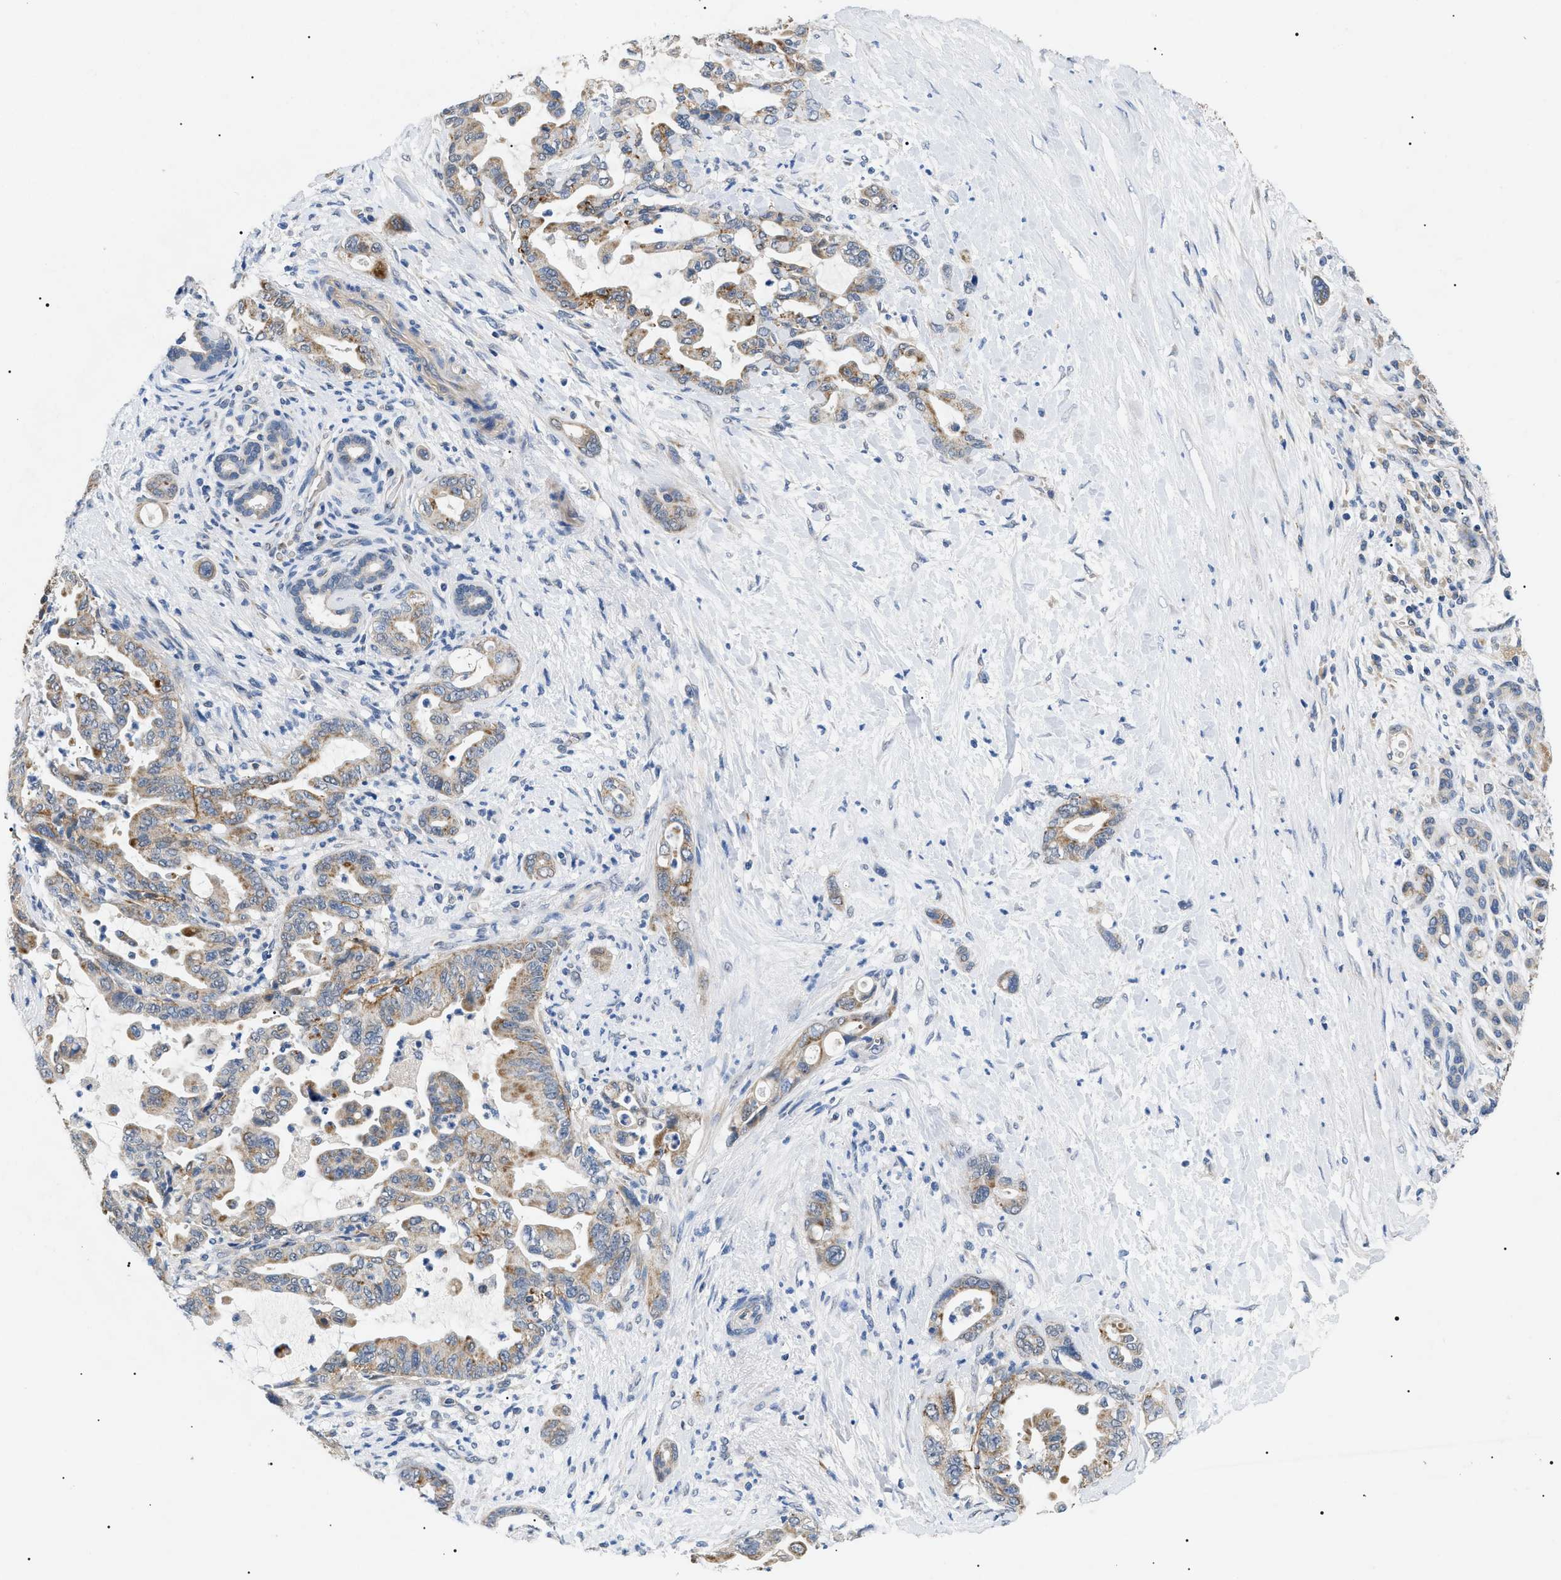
{"staining": {"intensity": "moderate", "quantity": ">75%", "location": "cytoplasmic/membranous"}, "tissue": "pancreatic cancer", "cell_type": "Tumor cells", "image_type": "cancer", "snomed": [{"axis": "morphology", "description": "Adenocarcinoma, NOS"}, {"axis": "topography", "description": "Pancreas"}], "caption": "Pancreatic adenocarcinoma was stained to show a protein in brown. There is medium levels of moderate cytoplasmic/membranous expression in about >75% of tumor cells.", "gene": "TOMM6", "patient": {"sex": "male", "age": 70}}